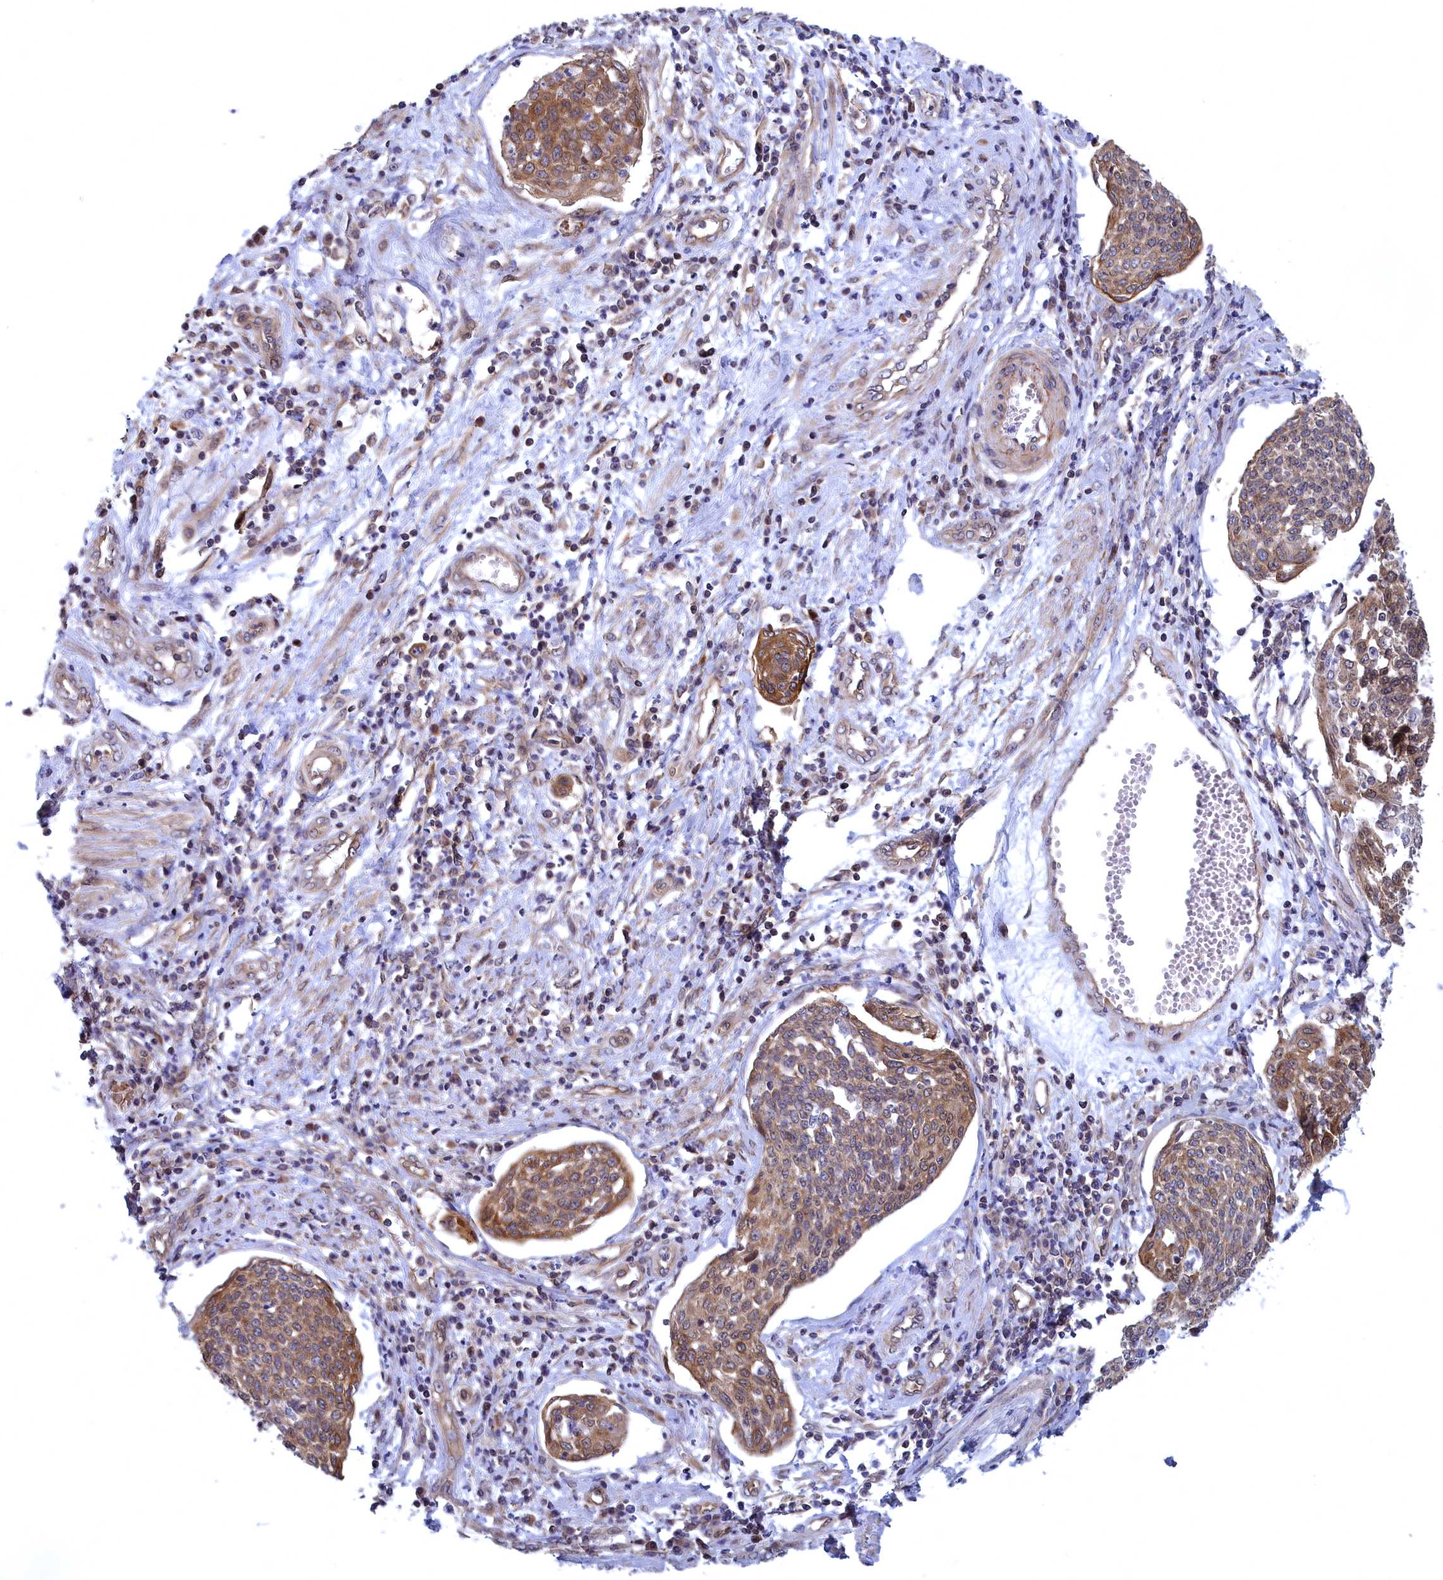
{"staining": {"intensity": "moderate", "quantity": ">75%", "location": "cytoplasmic/membranous"}, "tissue": "cervical cancer", "cell_type": "Tumor cells", "image_type": "cancer", "snomed": [{"axis": "morphology", "description": "Squamous cell carcinoma, NOS"}, {"axis": "topography", "description": "Cervix"}], "caption": "Moderate cytoplasmic/membranous staining is identified in approximately >75% of tumor cells in cervical squamous cell carcinoma.", "gene": "NAA10", "patient": {"sex": "female", "age": 34}}